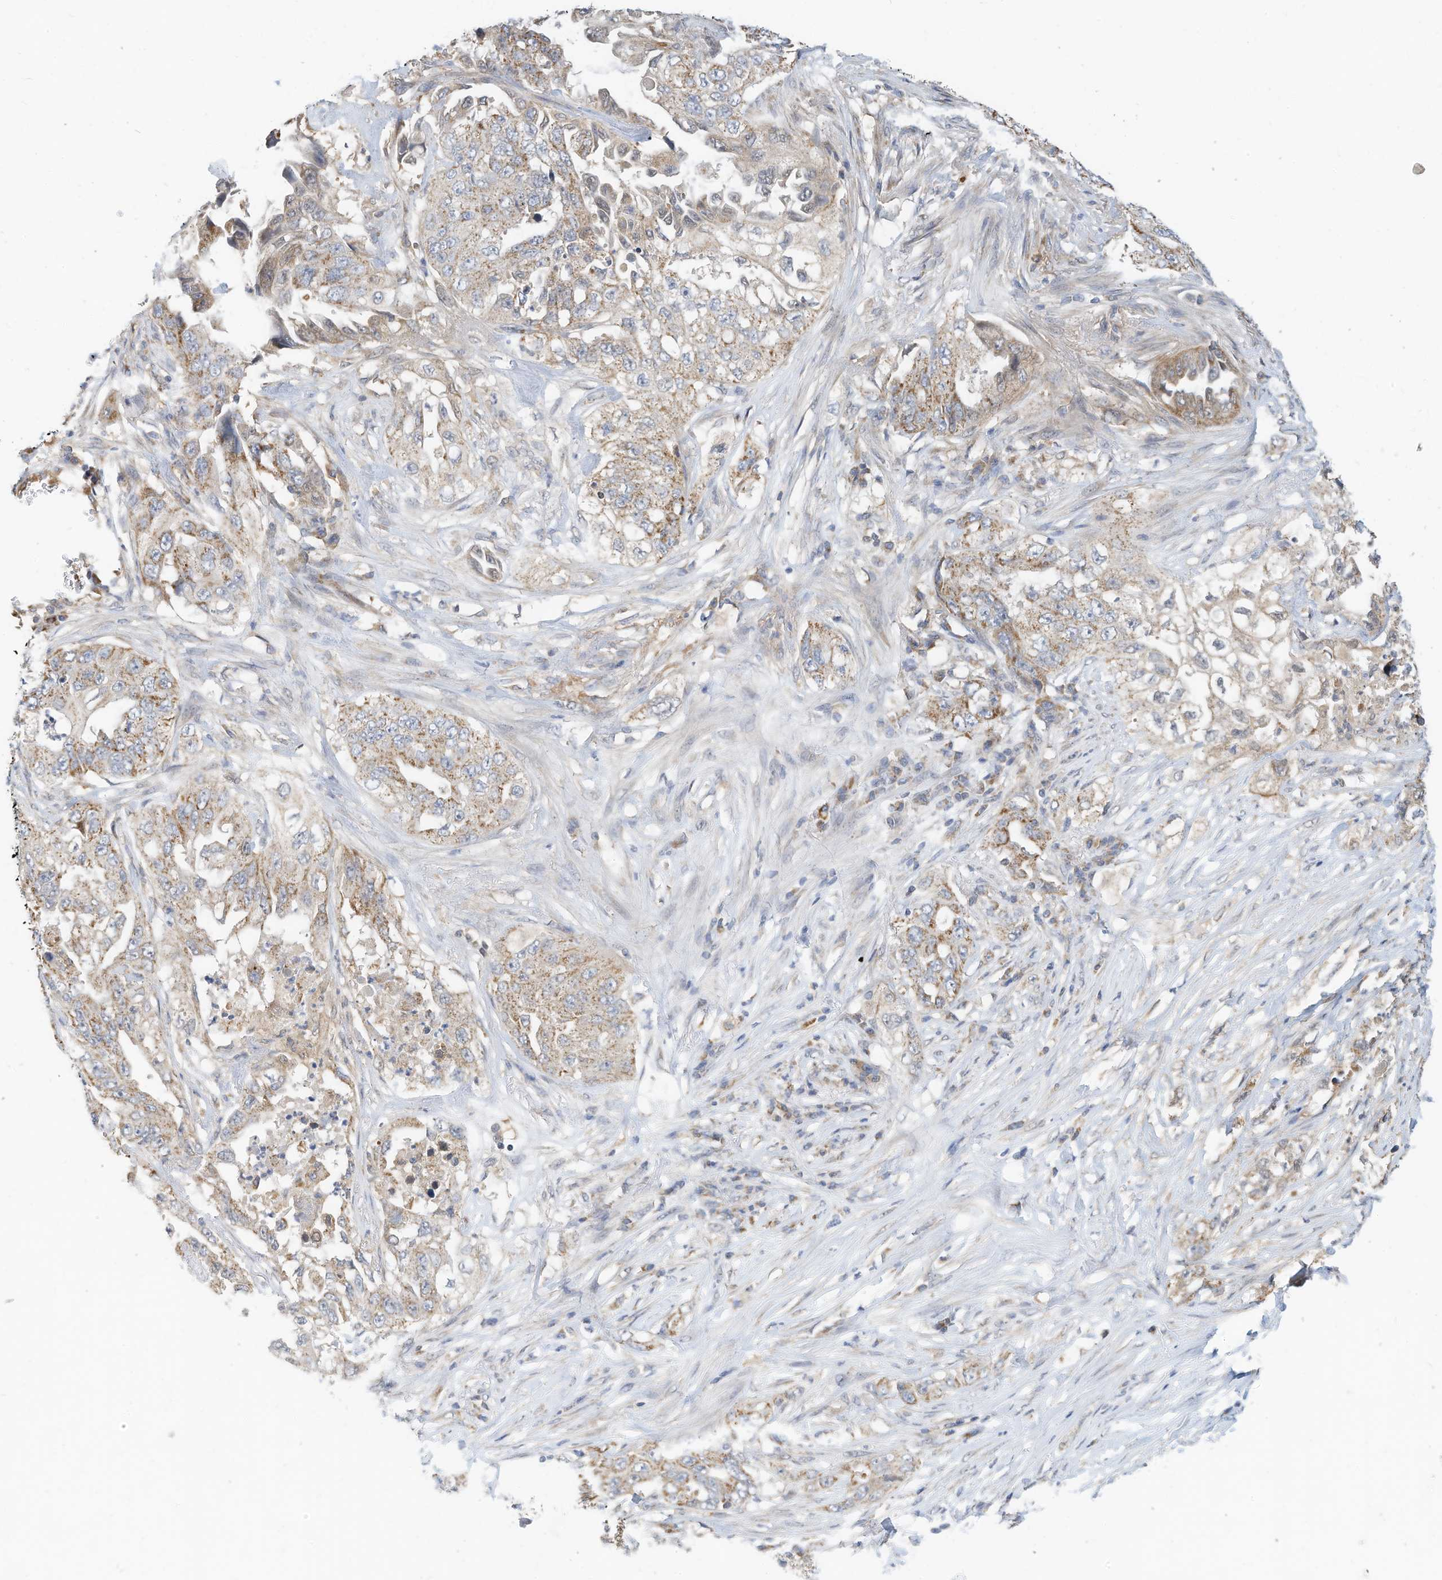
{"staining": {"intensity": "moderate", "quantity": "25%-75%", "location": "cytoplasmic/membranous"}, "tissue": "lung cancer", "cell_type": "Tumor cells", "image_type": "cancer", "snomed": [{"axis": "morphology", "description": "Adenocarcinoma, NOS"}, {"axis": "topography", "description": "Lung"}], "caption": "This histopathology image exhibits lung adenocarcinoma stained with immunohistochemistry to label a protein in brown. The cytoplasmic/membranous of tumor cells show moderate positivity for the protein. Nuclei are counter-stained blue.", "gene": "METTL6", "patient": {"sex": "female", "age": 51}}